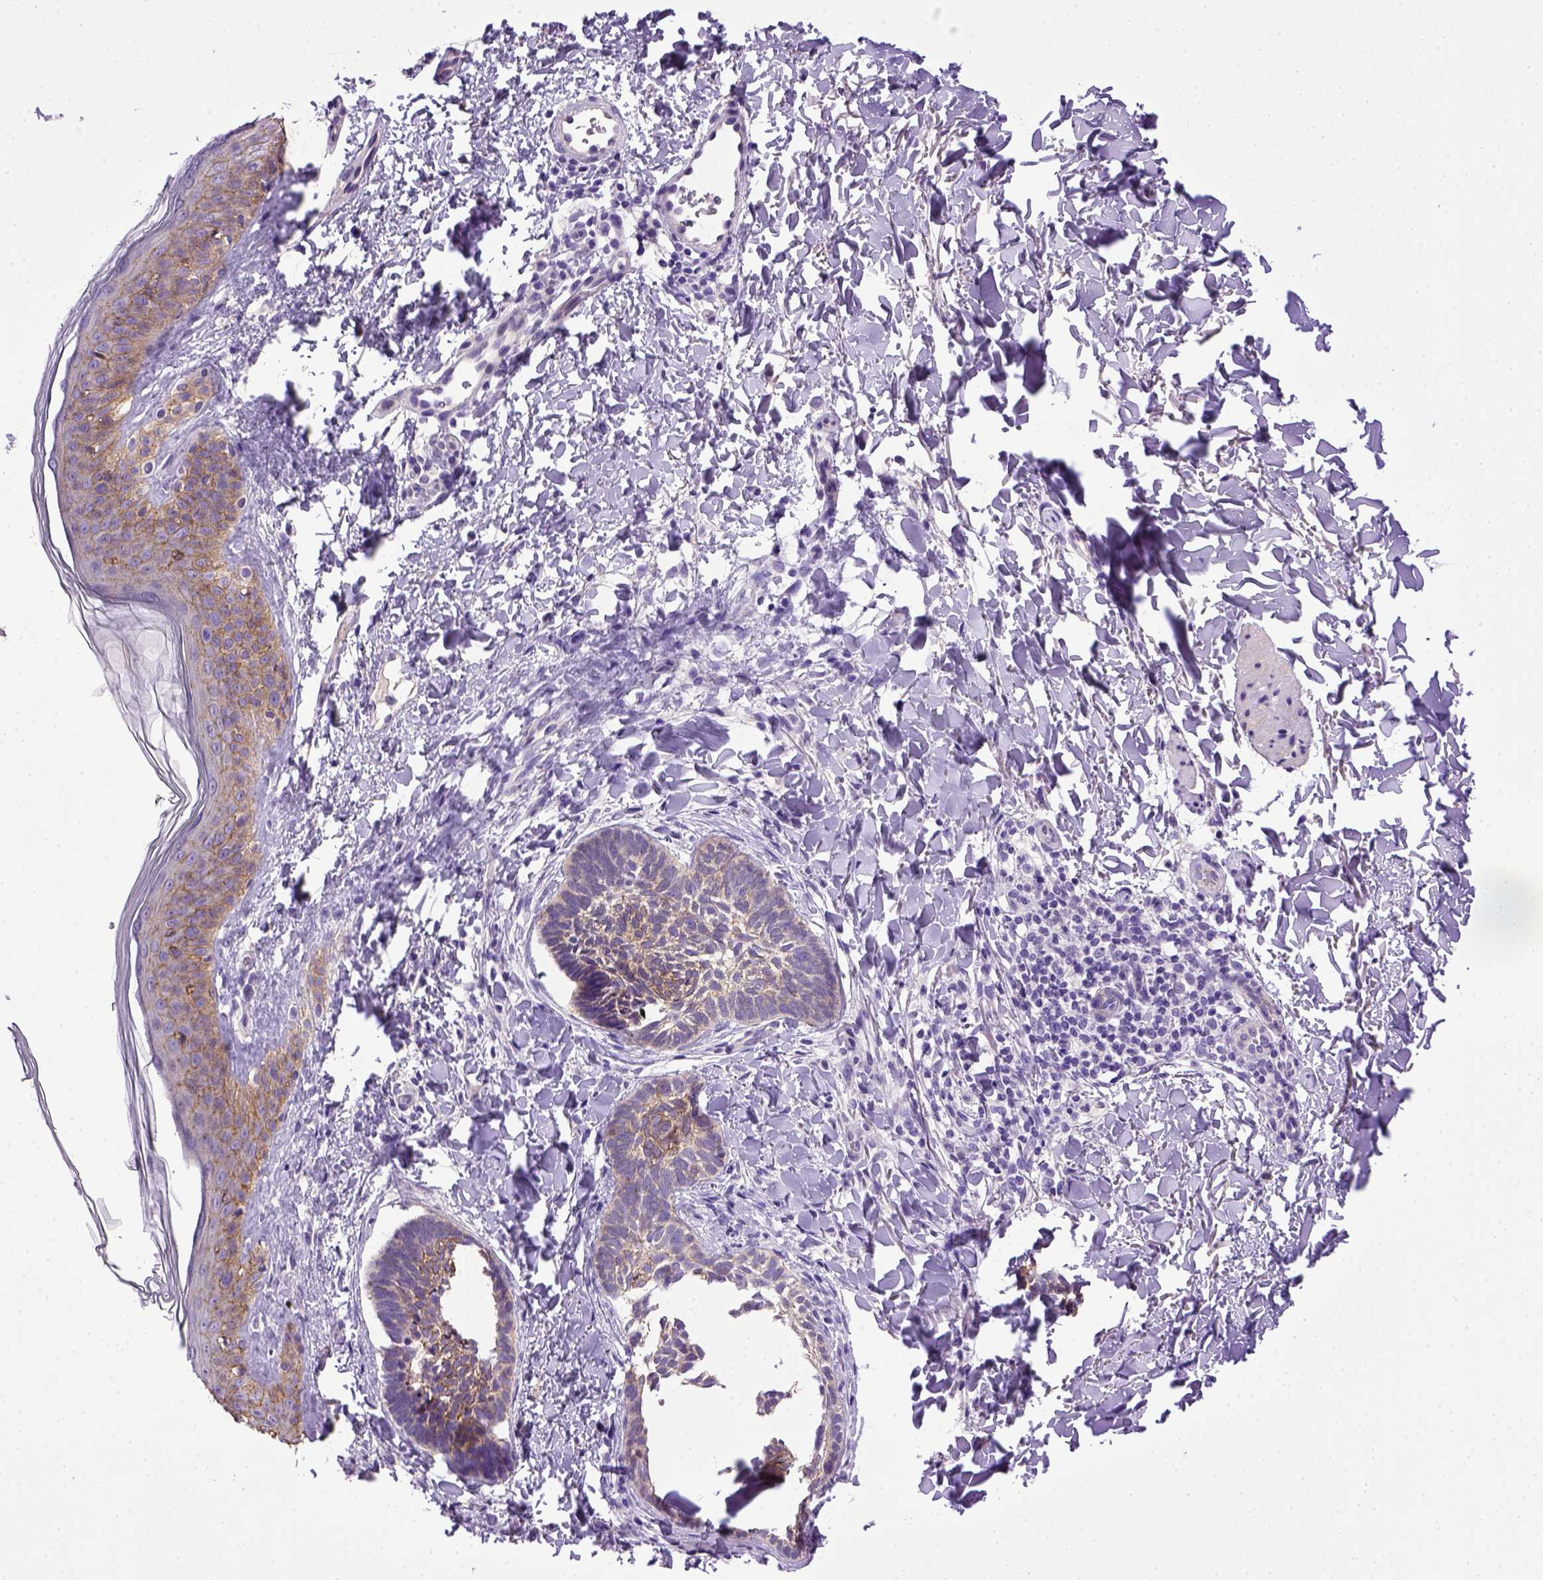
{"staining": {"intensity": "weak", "quantity": ">75%", "location": "cytoplasmic/membranous"}, "tissue": "skin cancer", "cell_type": "Tumor cells", "image_type": "cancer", "snomed": [{"axis": "morphology", "description": "Normal tissue, NOS"}, {"axis": "morphology", "description": "Basal cell carcinoma"}, {"axis": "topography", "description": "Skin"}], "caption": "A photomicrograph of human basal cell carcinoma (skin) stained for a protein demonstrates weak cytoplasmic/membranous brown staining in tumor cells.", "gene": "CDH1", "patient": {"sex": "male", "age": 46}}